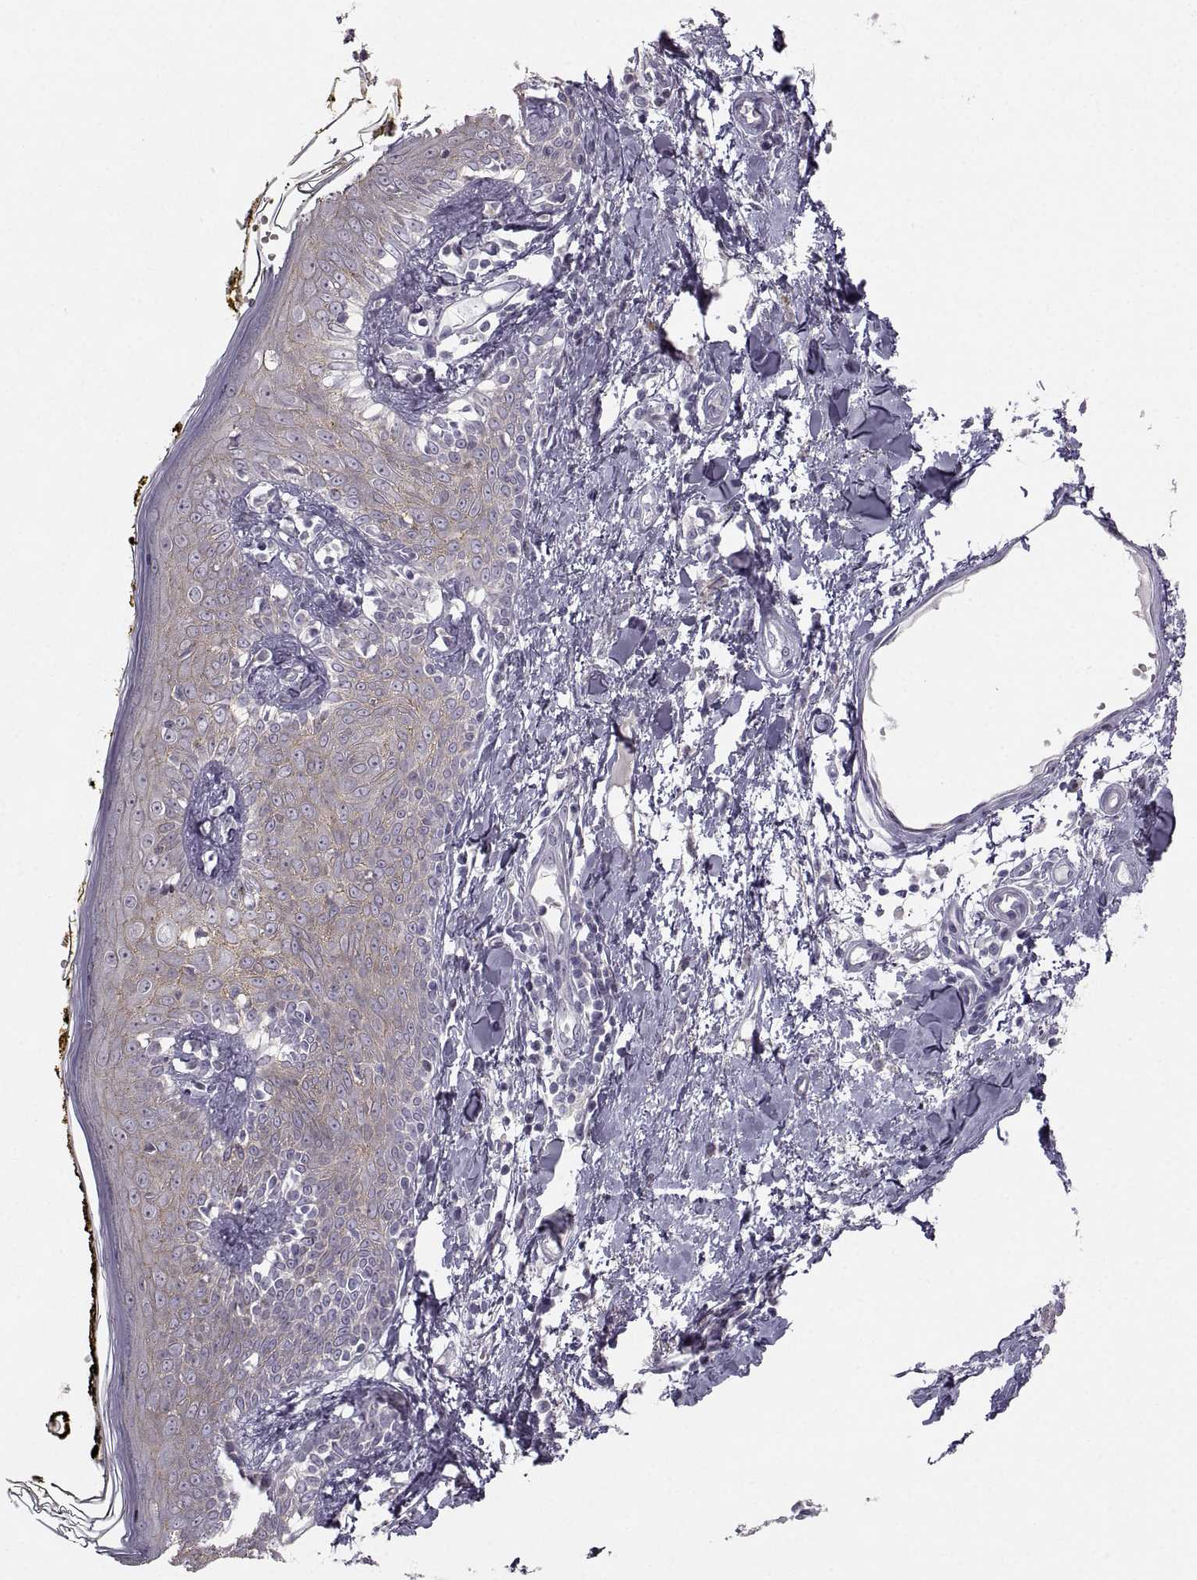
{"staining": {"intensity": "negative", "quantity": "none", "location": "none"}, "tissue": "skin", "cell_type": "Fibroblasts", "image_type": "normal", "snomed": [{"axis": "morphology", "description": "Normal tissue, NOS"}, {"axis": "topography", "description": "Skin"}], "caption": "Normal skin was stained to show a protein in brown. There is no significant staining in fibroblasts. Brightfield microscopy of immunohistochemistry (IHC) stained with DAB (brown) and hematoxylin (blue), captured at high magnification.", "gene": "ZNF185", "patient": {"sex": "male", "age": 76}}